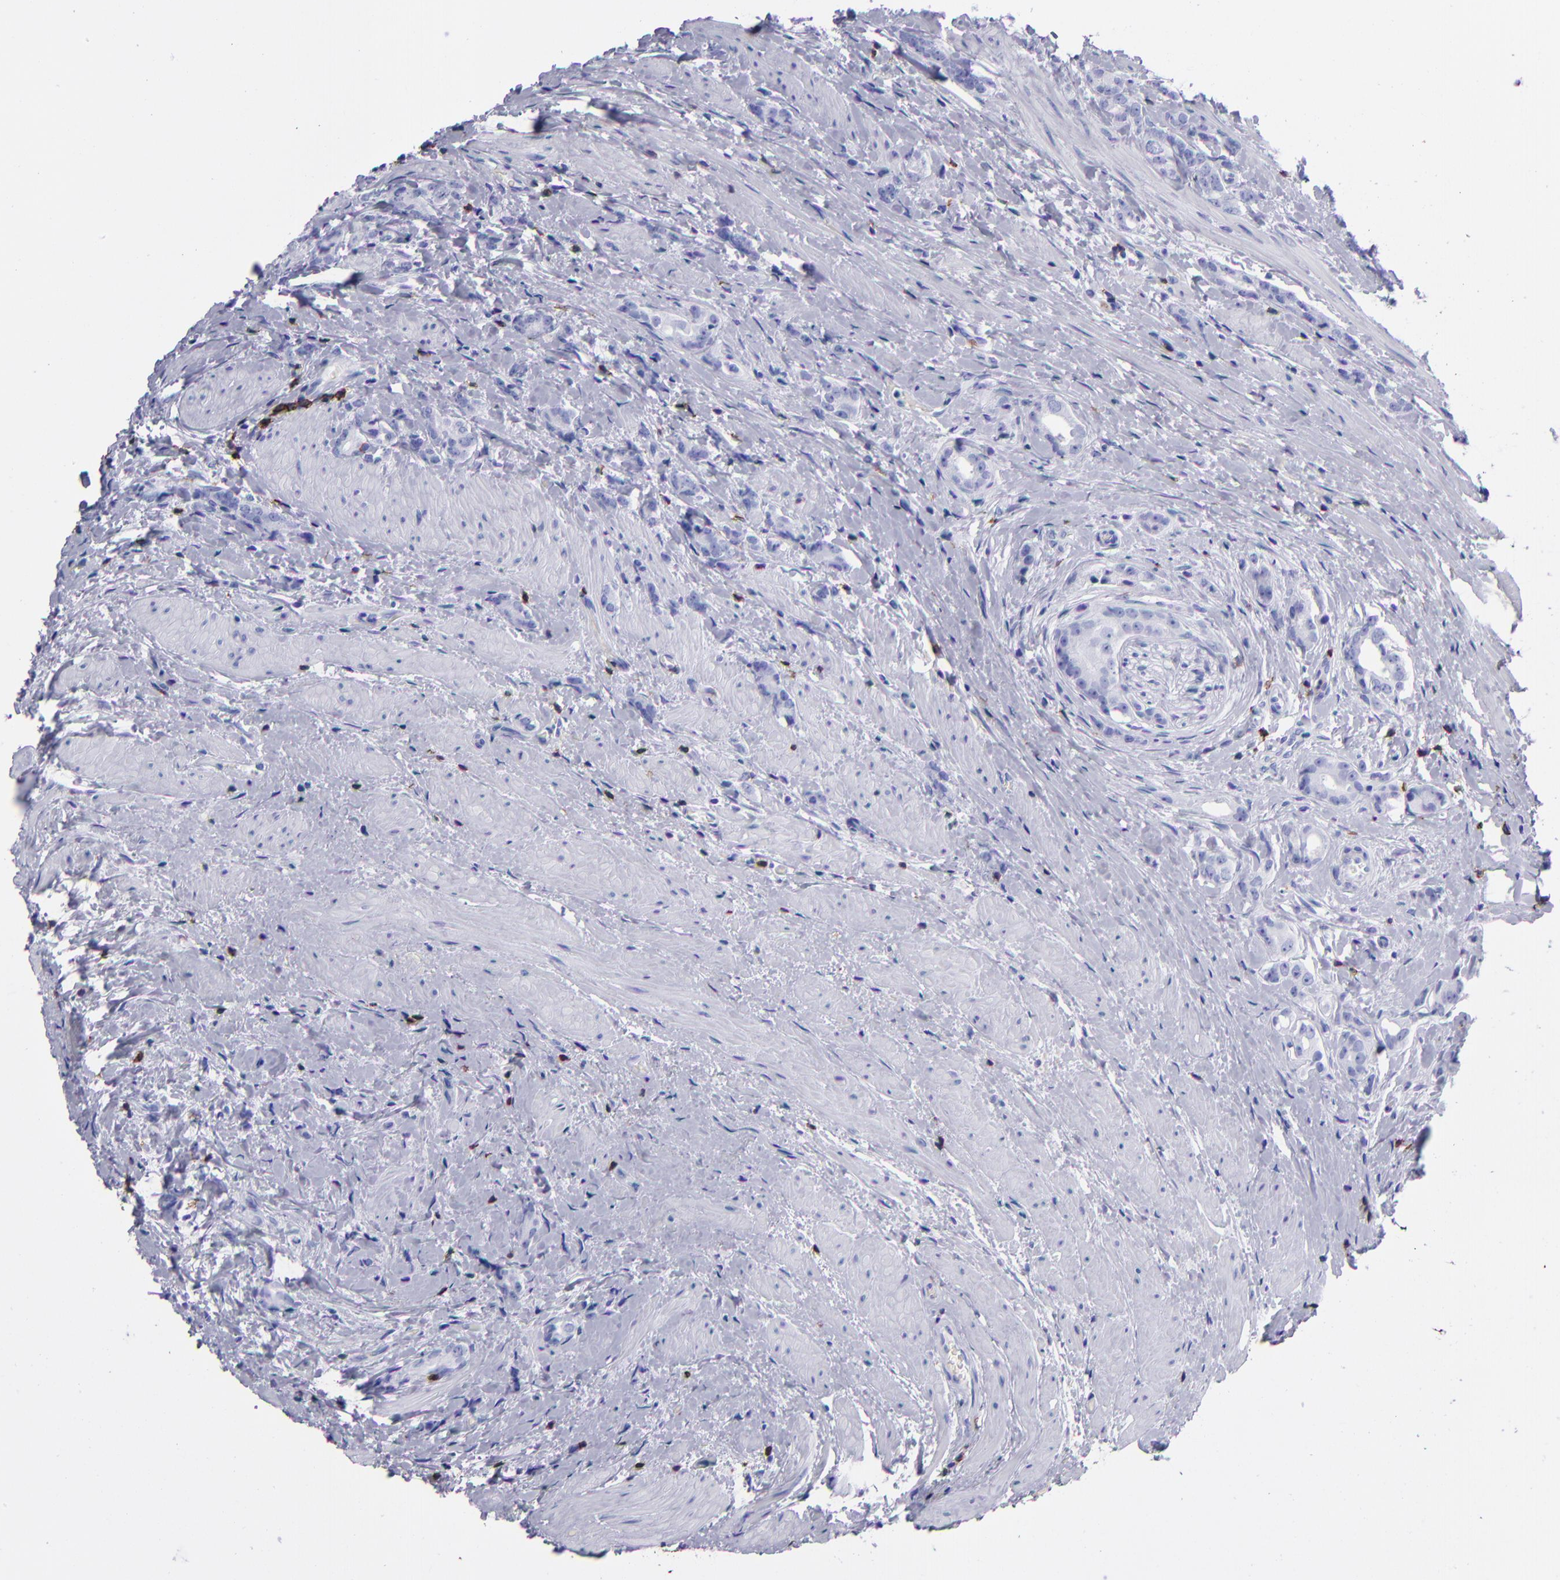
{"staining": {"intensity": "negative", "quantity": "none", "location": "none"}, "tissue": "prostate cancer", "cell_type": "Tumor cells", "image_type": "cancer", "snomed": [{"axis": "morphology", "description": "Adenocarcinoma, Medium grade"}, {"axis": "topography", "description": "Prostate"}], "caption": "High power microscopy photomicrograph of an IHC micrograph of prostate cancer, revealing no significant staining in tumor cells.", "gene": "CD6", "patient": {"sex": "male", "age": 59}}